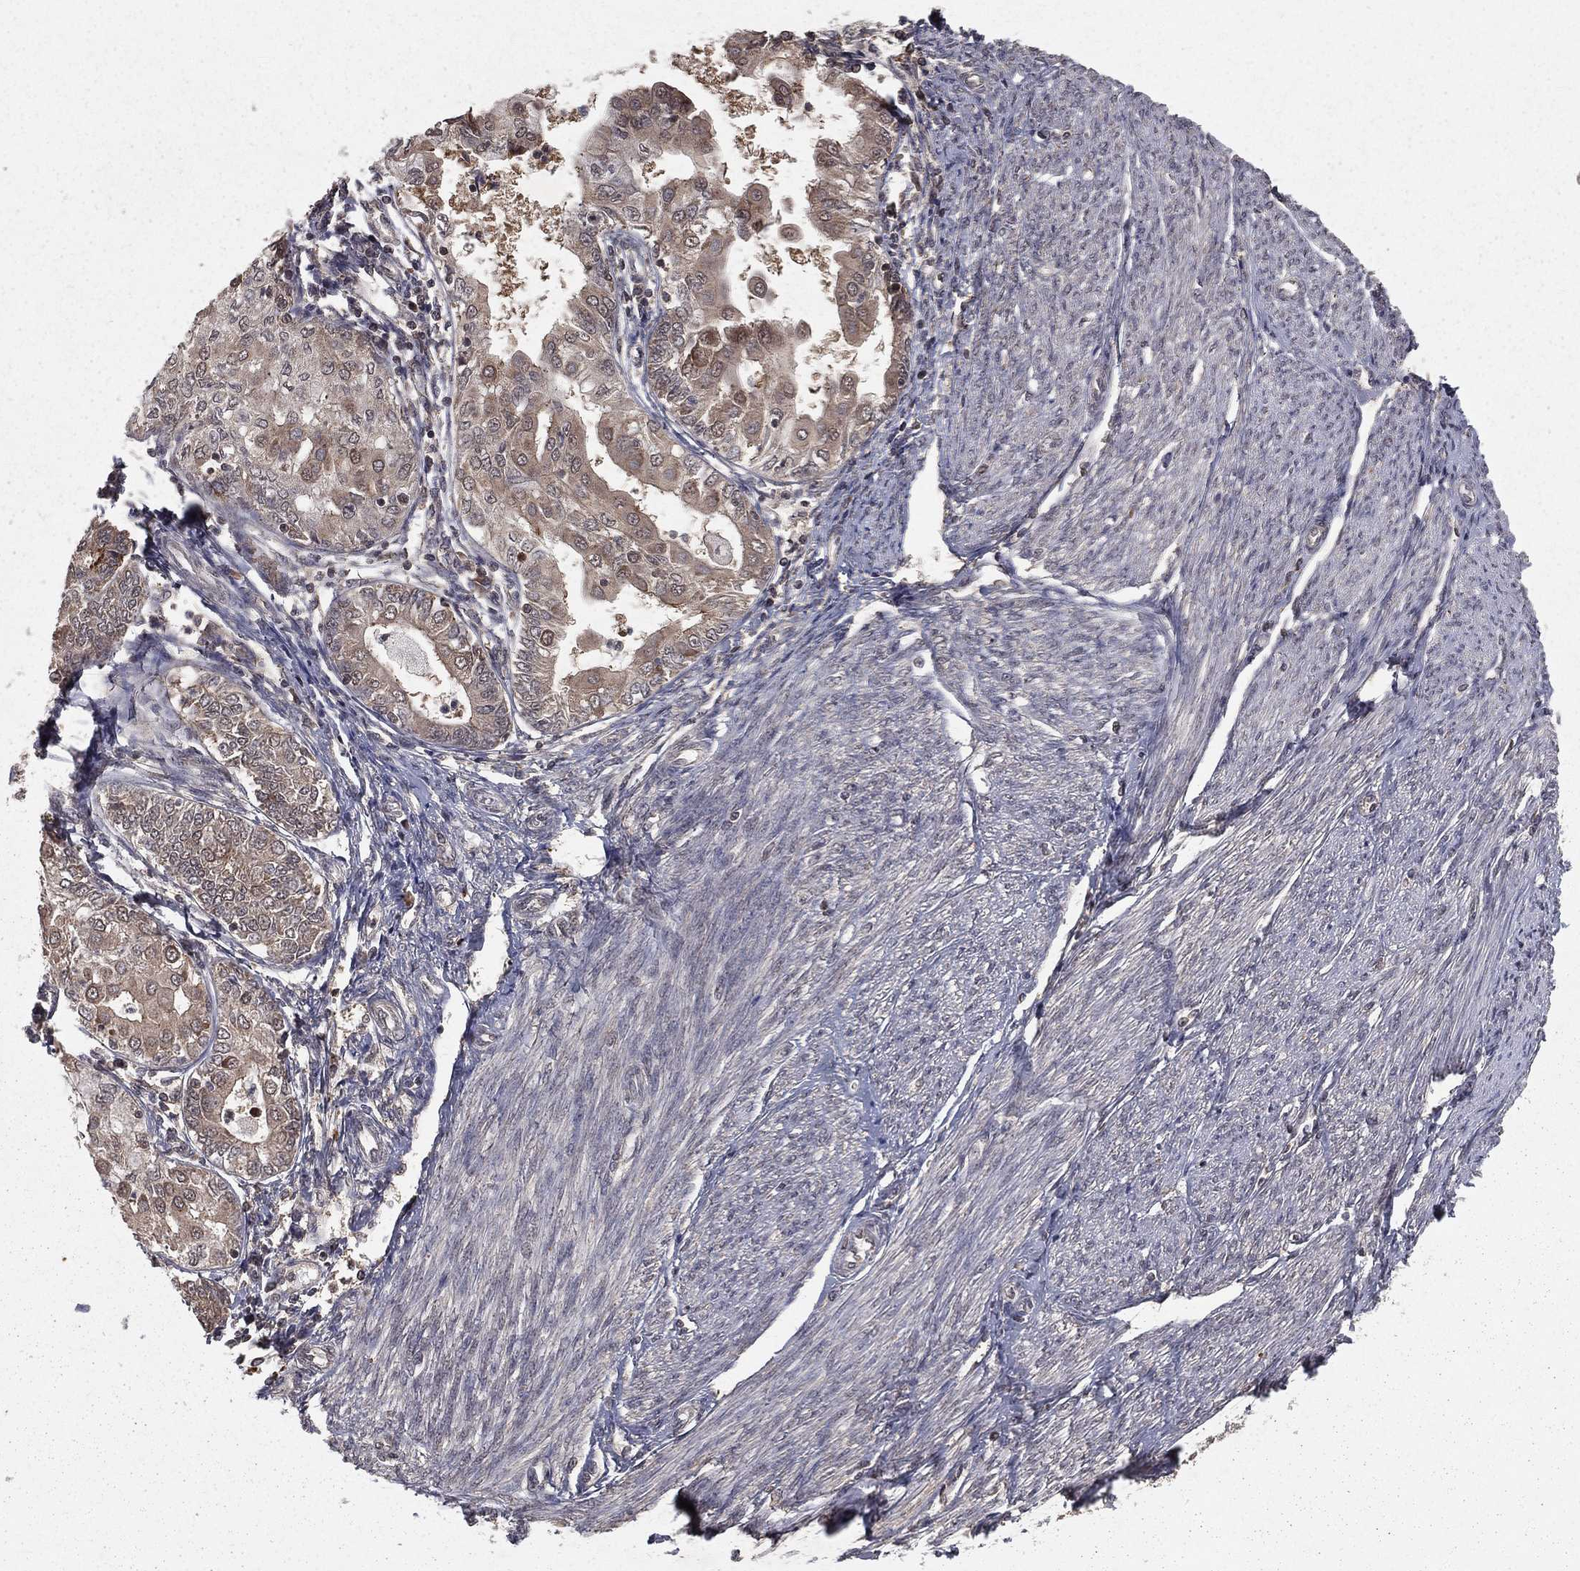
{"staining": {"intensity": "weak", "quantity": "25%-75%", "location": "cytoplasmic/membranous"}, "tissue": "endometrial cancer", "cell_type": "Tumor cells", "image_type": "cancer", "snomed": [{"axis": "morphology", "description": "Adenocarcinoma, NOS"}, {"axis": "topography", "description": "Endometrium"}], "caption": "Weak cytoplasmic/membranous protein positivity is present in about 25%-75% of tumor cells in endometrial cancer (adenocarcinoma).", "gene": "ZDHHC15", "patient": {"sex": "female", "age": 68}}